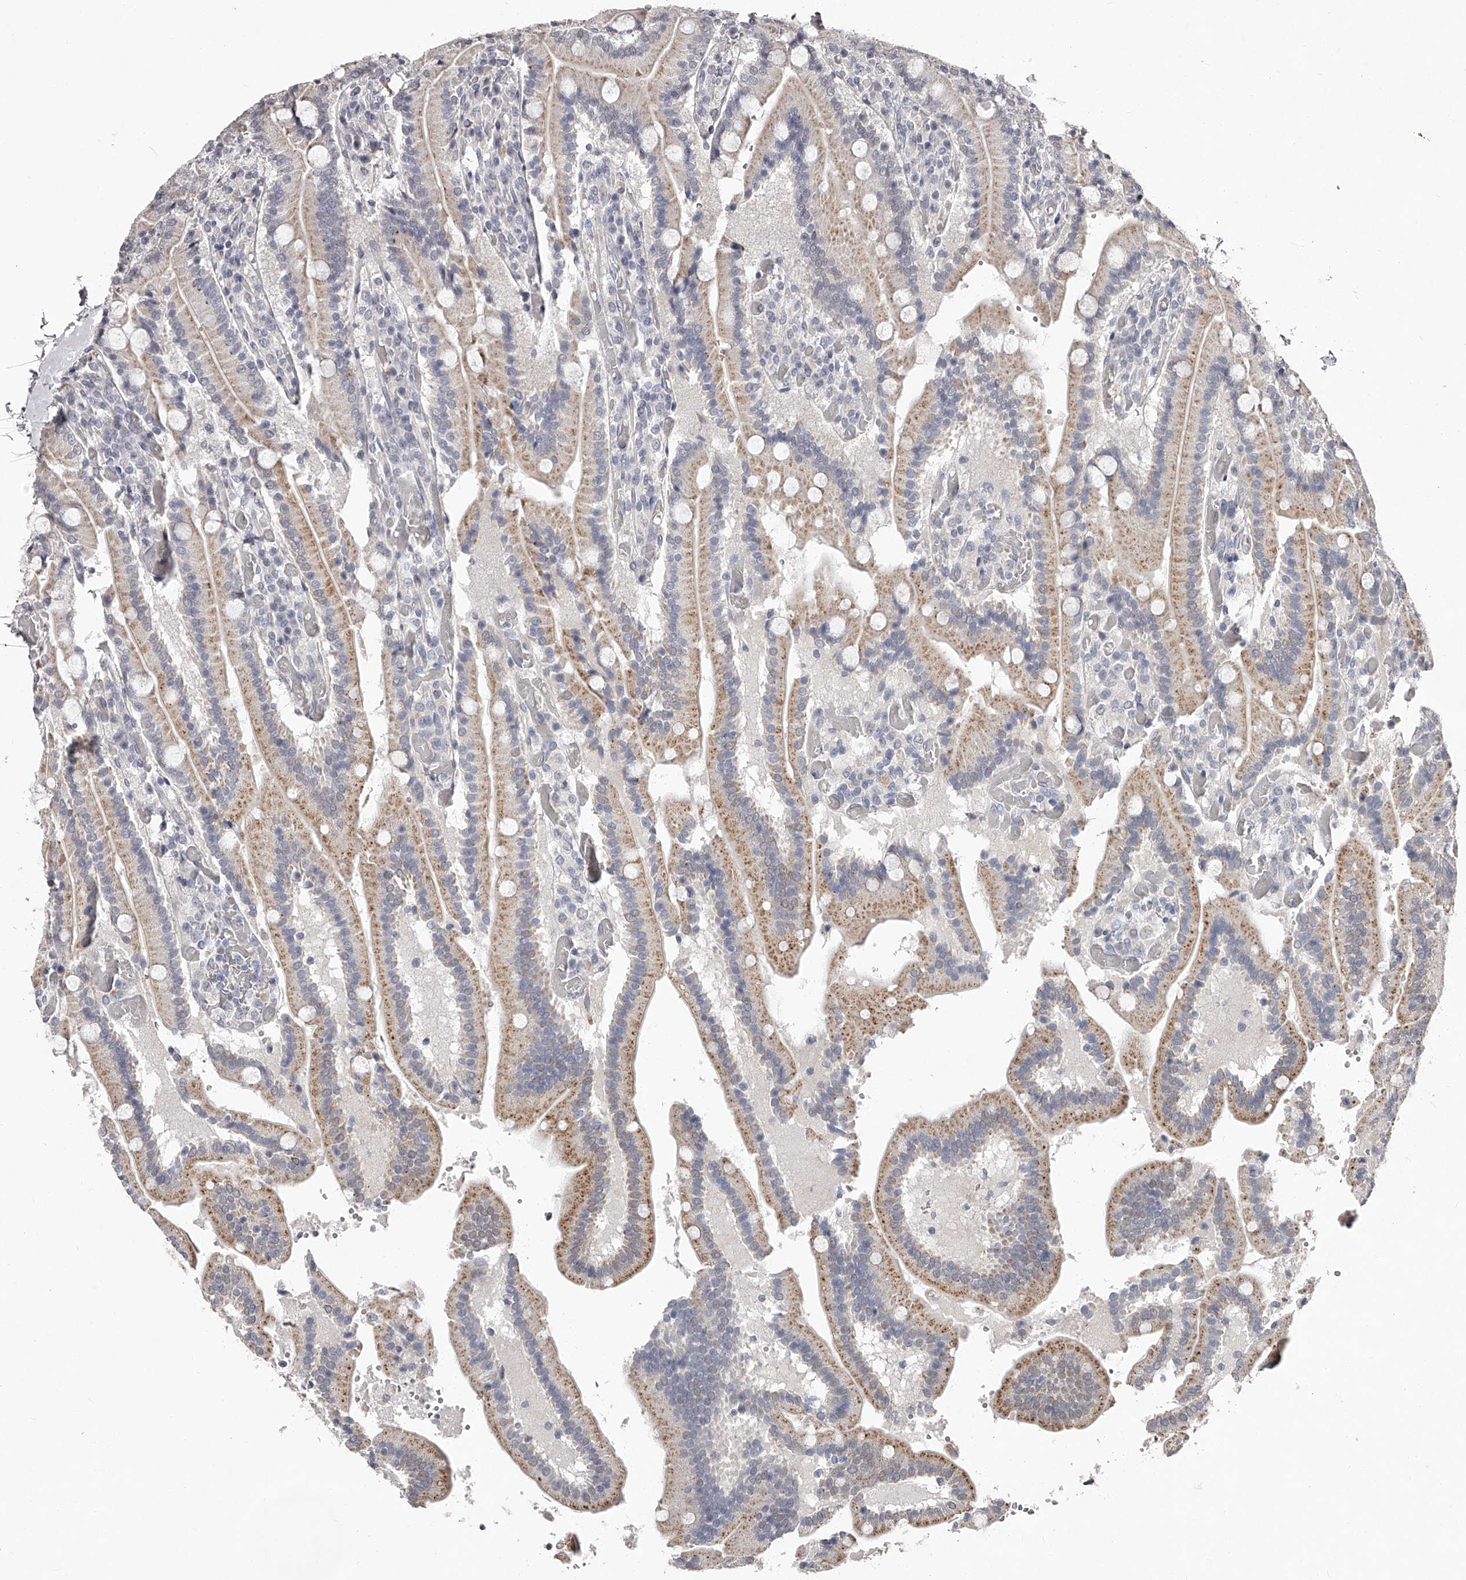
{"staining": {"intensity": "moderate", "quantity": "25%-75%", "location": "cytoplasmic/membranous"}, "tissue": "duodenum", "cell_type": "Glandular cells", "image_type": "normal", "snomed": [{"axis": "morphology", "description": "Normal tissue, NOS"}, {"axis": "topography", "description": "Duodenum"}], "caption": "High-magnification brightfield microscopy of normal duodenum stained with DAB (3,3'-diaminobenzidine) (brown) and counterstained with hematoxylin (blue). glandular cells exhibit moderate cytoplasmic/membranous expression is present in about25%-75% of cells. The staining was performed using DAB (3,3'-diaminobenzidine), with brown indicating positive protein expression. Nuclei are stained blue with hematoxylin.", "gene": "NT5DC1", "patient": {"sex": "female", "age": 62}}